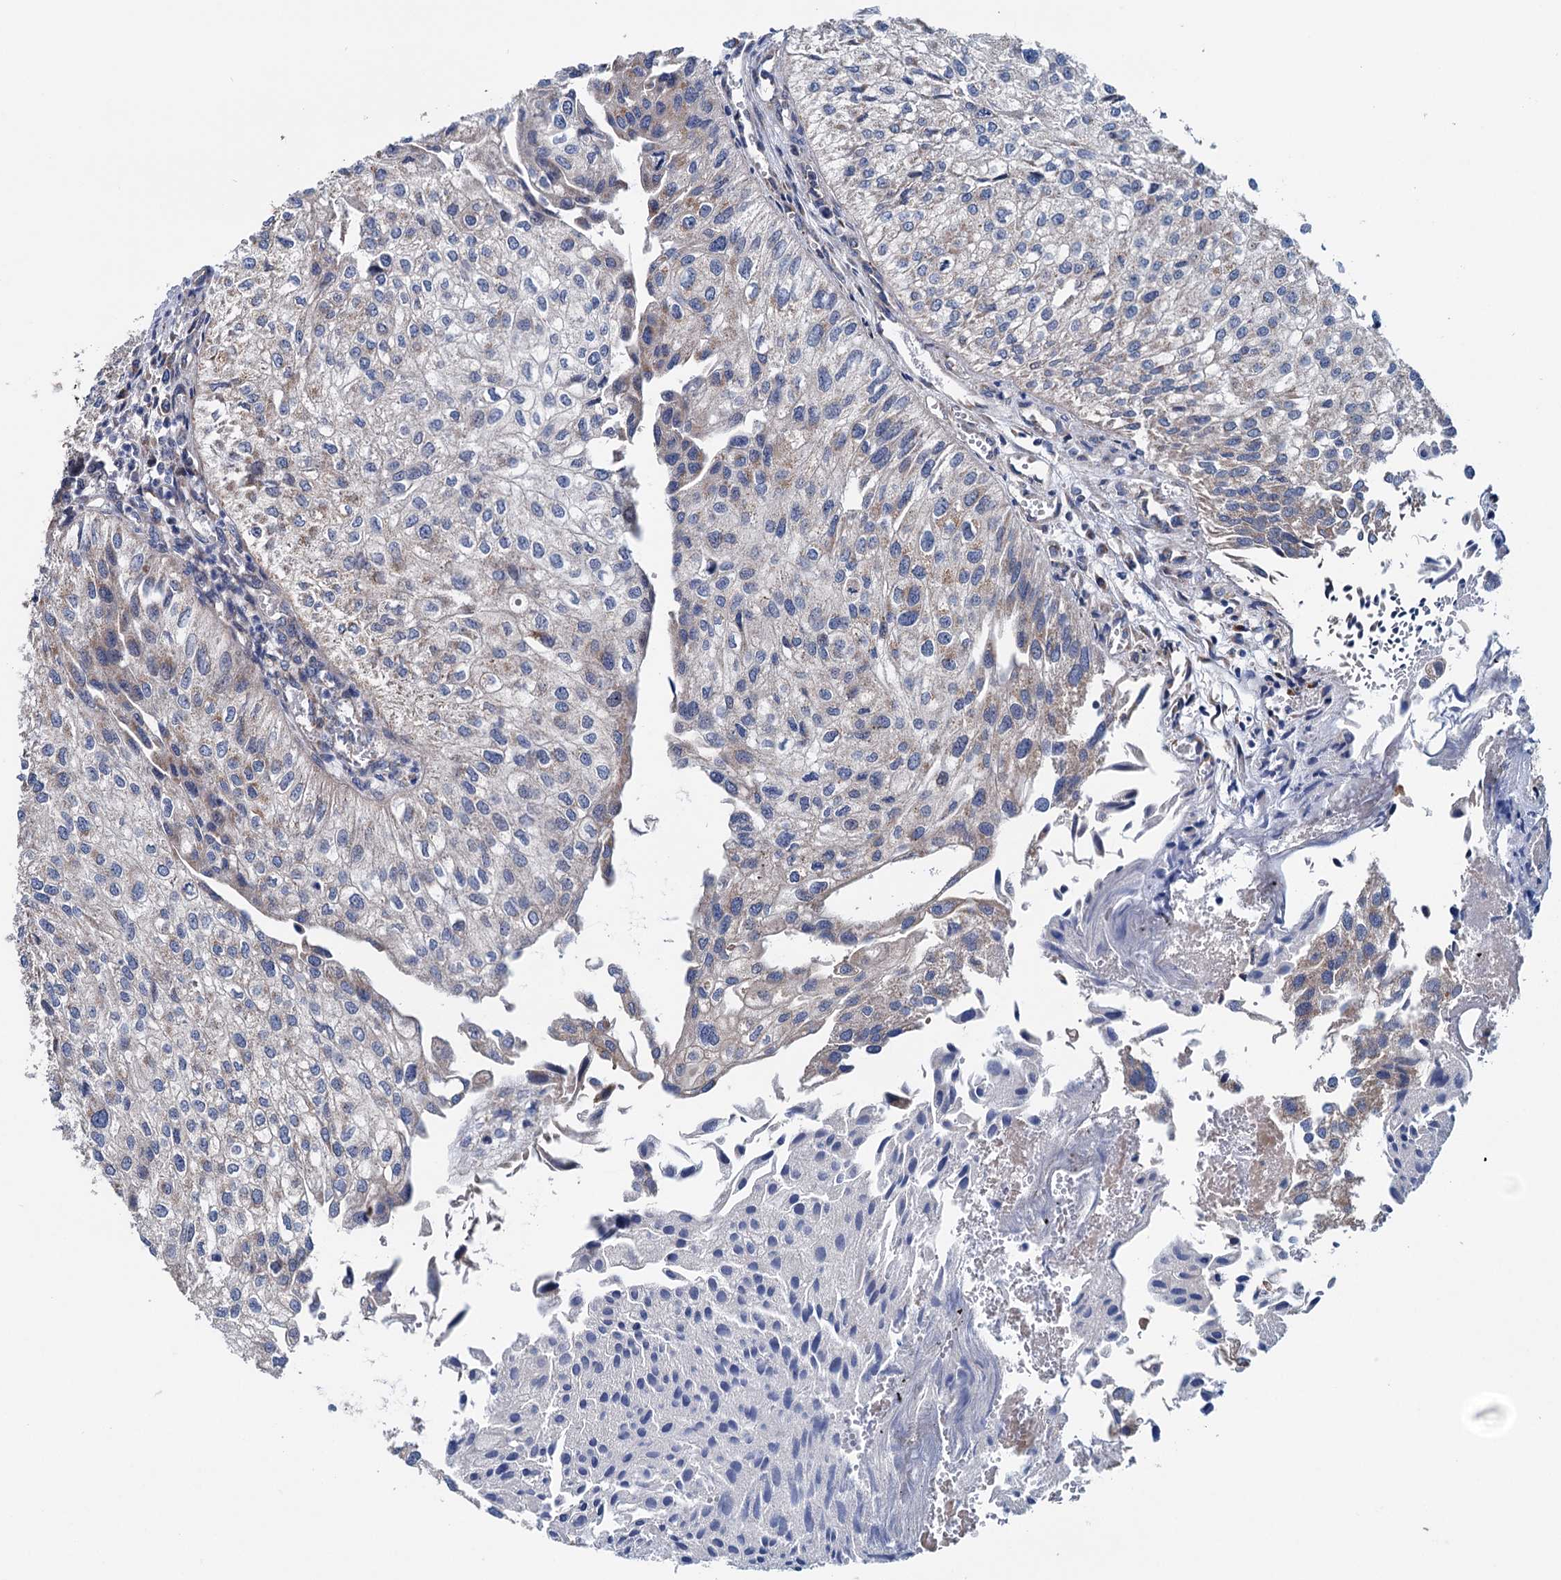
{"staining": {"intensity": "moderate", "quantity": "<25%", "location": "cytoplasmic/membranous"}, "tissue": "urothelial cancer", "cell_type": "Tumor cells", "image_type": "cancer", "snomed": [{"axis": "morphology", "description": "Urothelial carcinoma, Low grade"}, {"axis": "topography", "description": "Urinary bladder"}], "caption": "Urothelial carcinoma (low-grade) stained for a protein shows moderate cytoplasmic/membranous positivity in tumor cells.", "gene": "EYA4", "patient": {"sex": "female", "age": 89}}